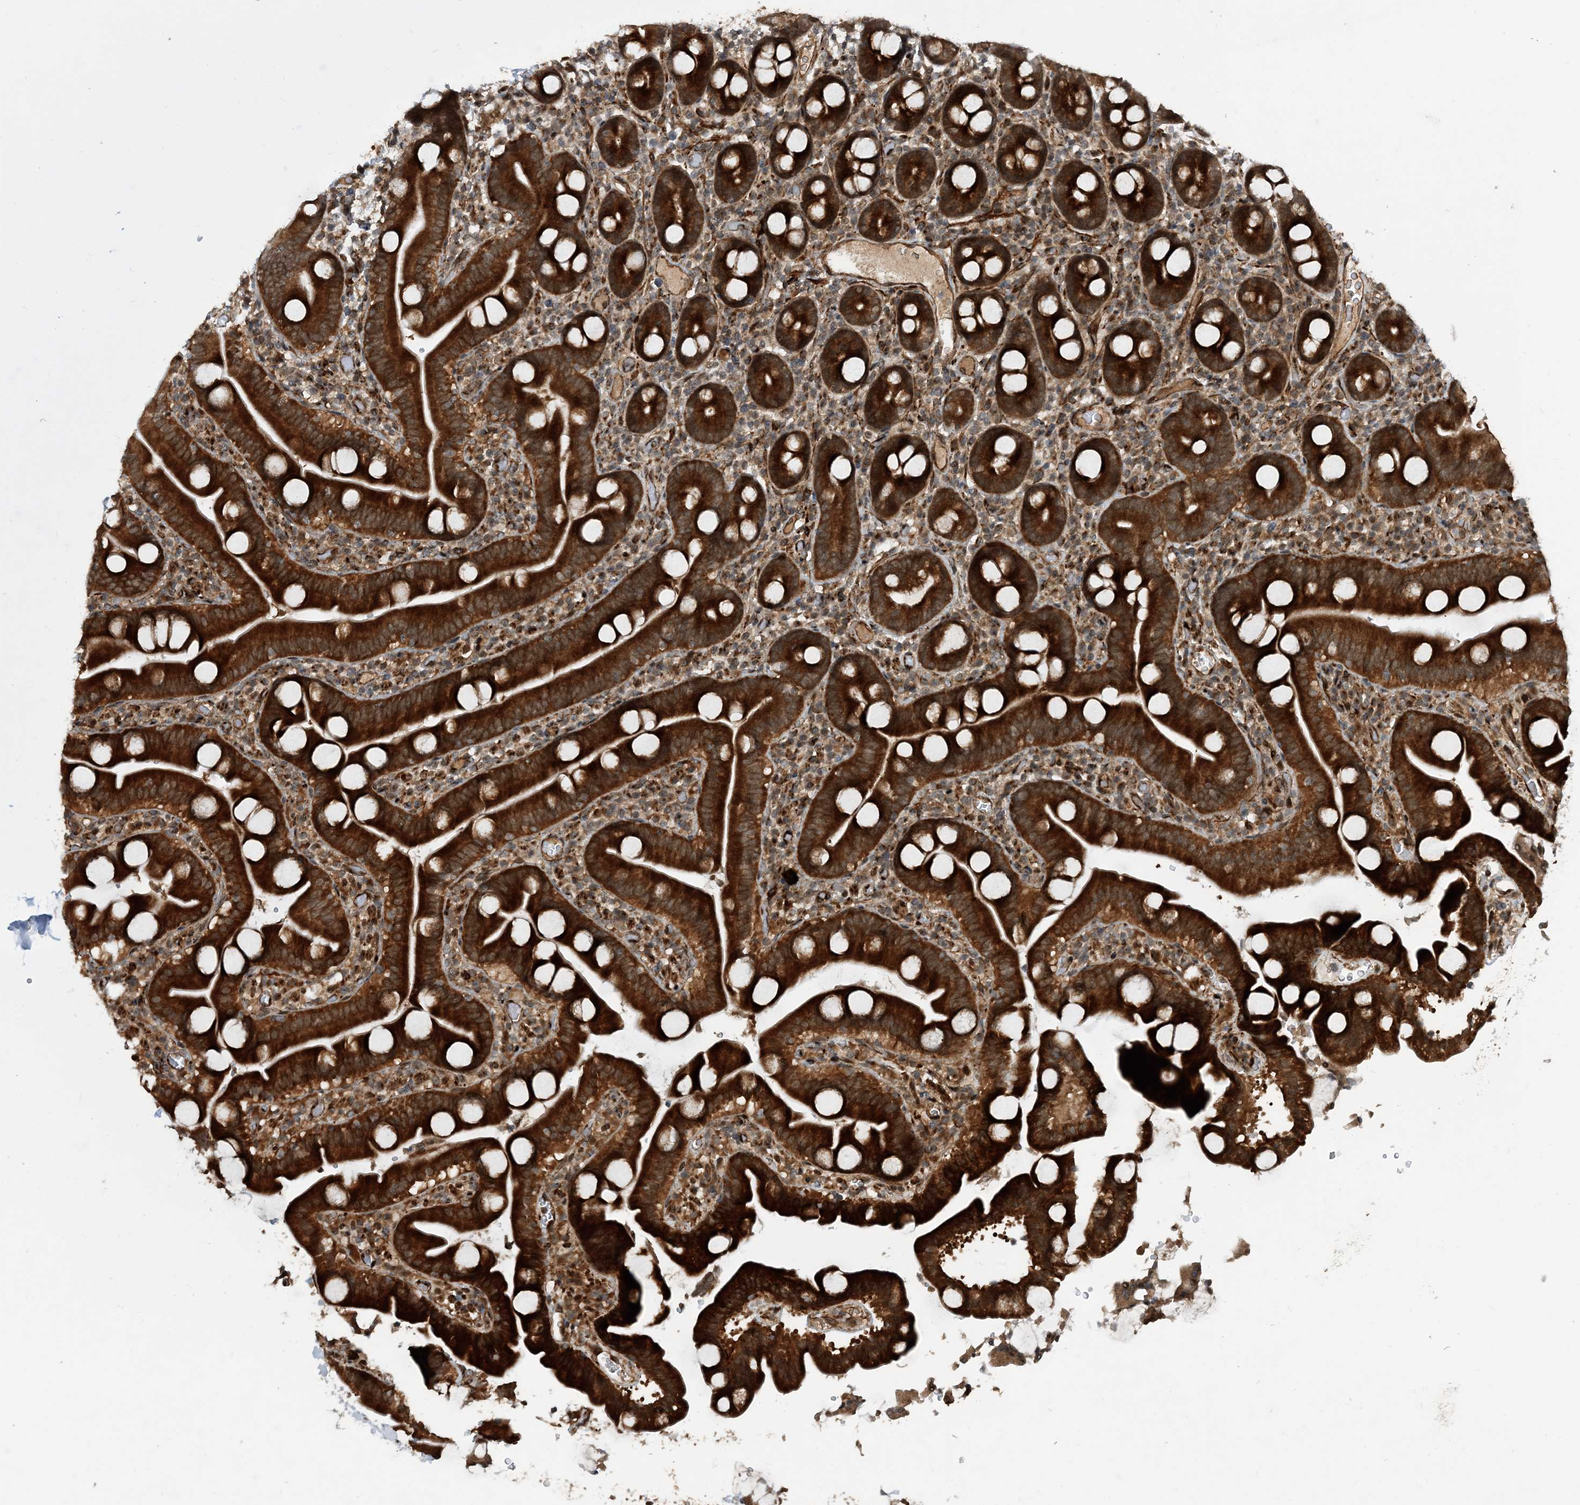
{"staining": {"intensity": "strong", "quantity": ">75%", "location": "cytoplasmic/membranous"}, "tissue": "duodenum", "cell_type": "Glandular cells", "image_type": "normal", "snomed": [{"axis": "morphology", "description": "Normal tissue, NOS"}, {"axis": "topography", "description": "Duodenum"}], "caption": "IHC micrograph of benign duodenum: human duodenum stained using immunohistochemistry (IHC) demonstrates high levels of strong protein expression localized specifically in the cytoplasmic/membranous of glandular cells, appearing as a cytoplasmic/membranous brown color.", "gene": "HEMK1", "patient": {"sex": "male", "age": 55}}